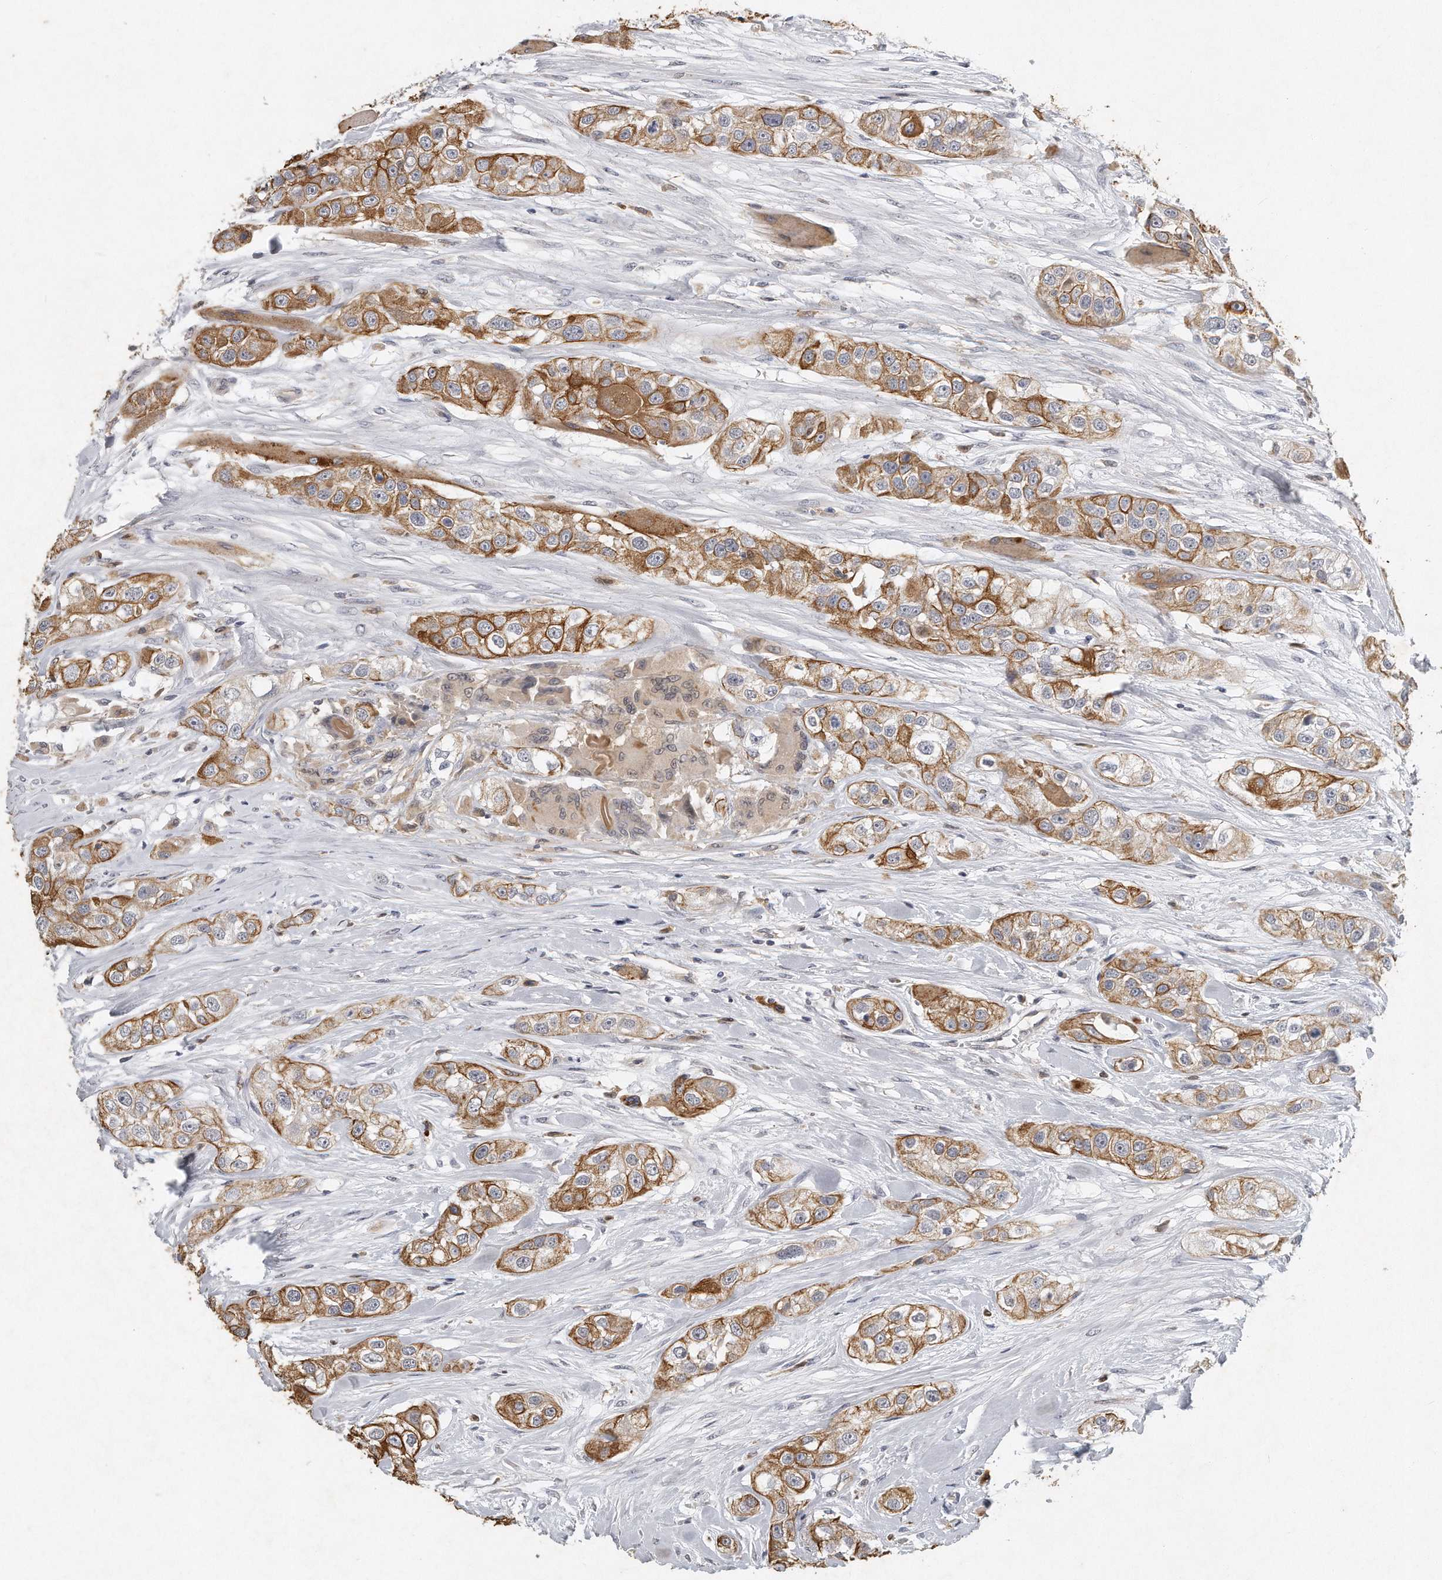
{"staining": {"intensity": "moderate", "quantity": ">75%", "location": "cytoplasmic/membranous"}, "tissue": "head and neck cancer", "cell_type": "Tumor cells", "image_type": "cancer", "snomed": [{"axis": "morphology", "description": "Normal tissue, NOS"}, {"axis": "morphology", "description": "Squamous cell carcinoma, NOS"}, {"axis": "topography", "description": "Skeletal muscle"}, {"axis": "topography", "description": "Head-Neck"}], "caption": "A histopathology image showing moderate cytoplasmic/membranous expression in about >75% of tumor cells in squamous cell carcinoma (head and neck), as visualized by brown immunohistochemical staining.", "gene": "CAMK1", "patient": {"sex": "male", "age": 51}}